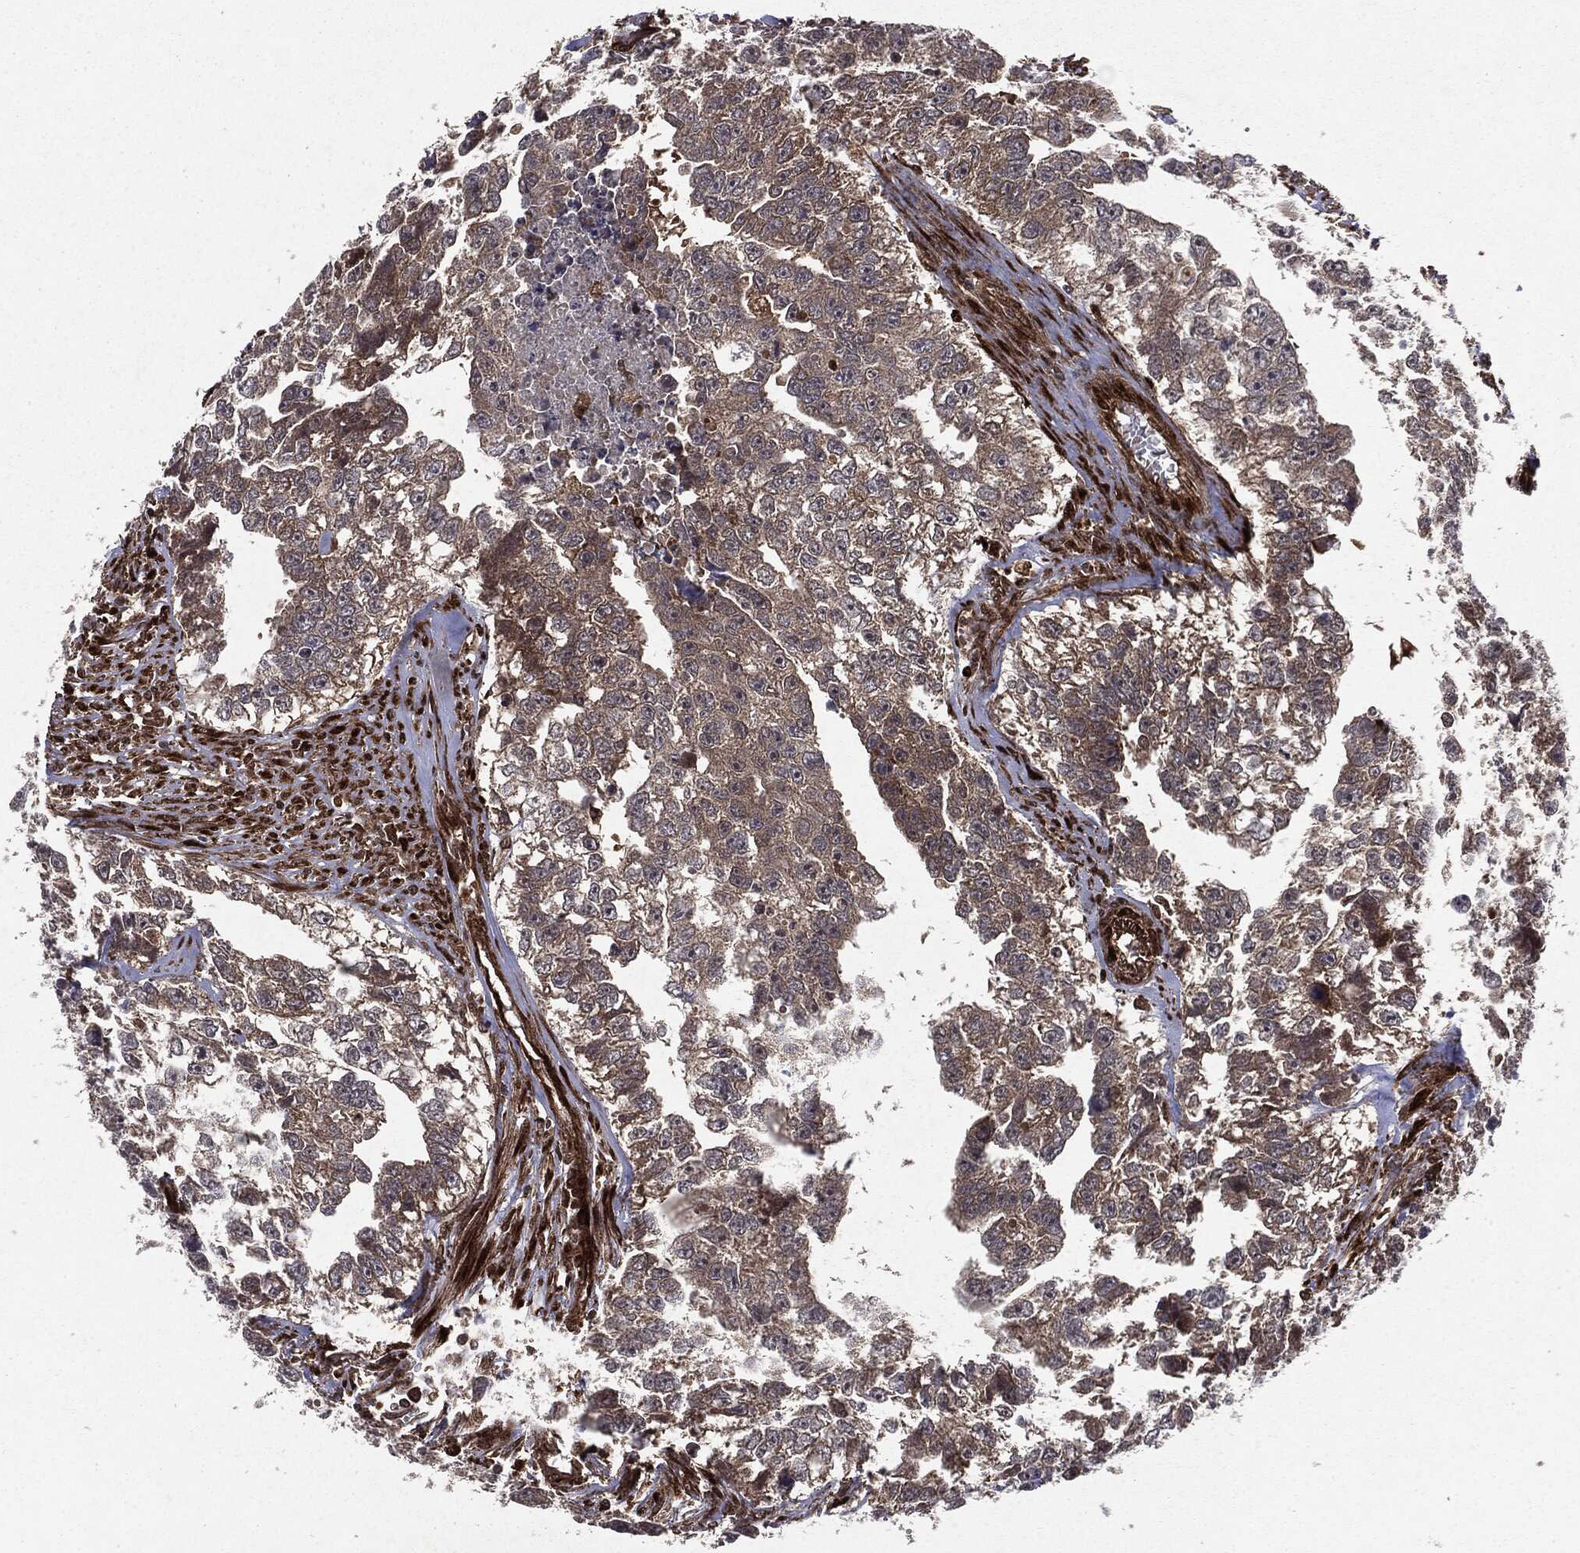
{"staining": {"intensity": "weak", "quantity": "<25%", "location": "cytoplasmic/membranous"}, "tissue": "testis cancer", "cell_type": "Tumor cells", "image_type": "cancer", "snomed": [{"axis": "morphology", "description": "Carcinoma, Embryonal, NOS"}, {"axis": "morphology", "description": "Teratoma, malignant, NOS"}, {"axis": "topography", "description": "Testis"}], "caption": "Histopathology image shows no protein positivity in tumor cells of embryonal carcinoma (testis) tissue.", "gene": "OTUB1", "patient": {"sex": "male", "age": 44}}